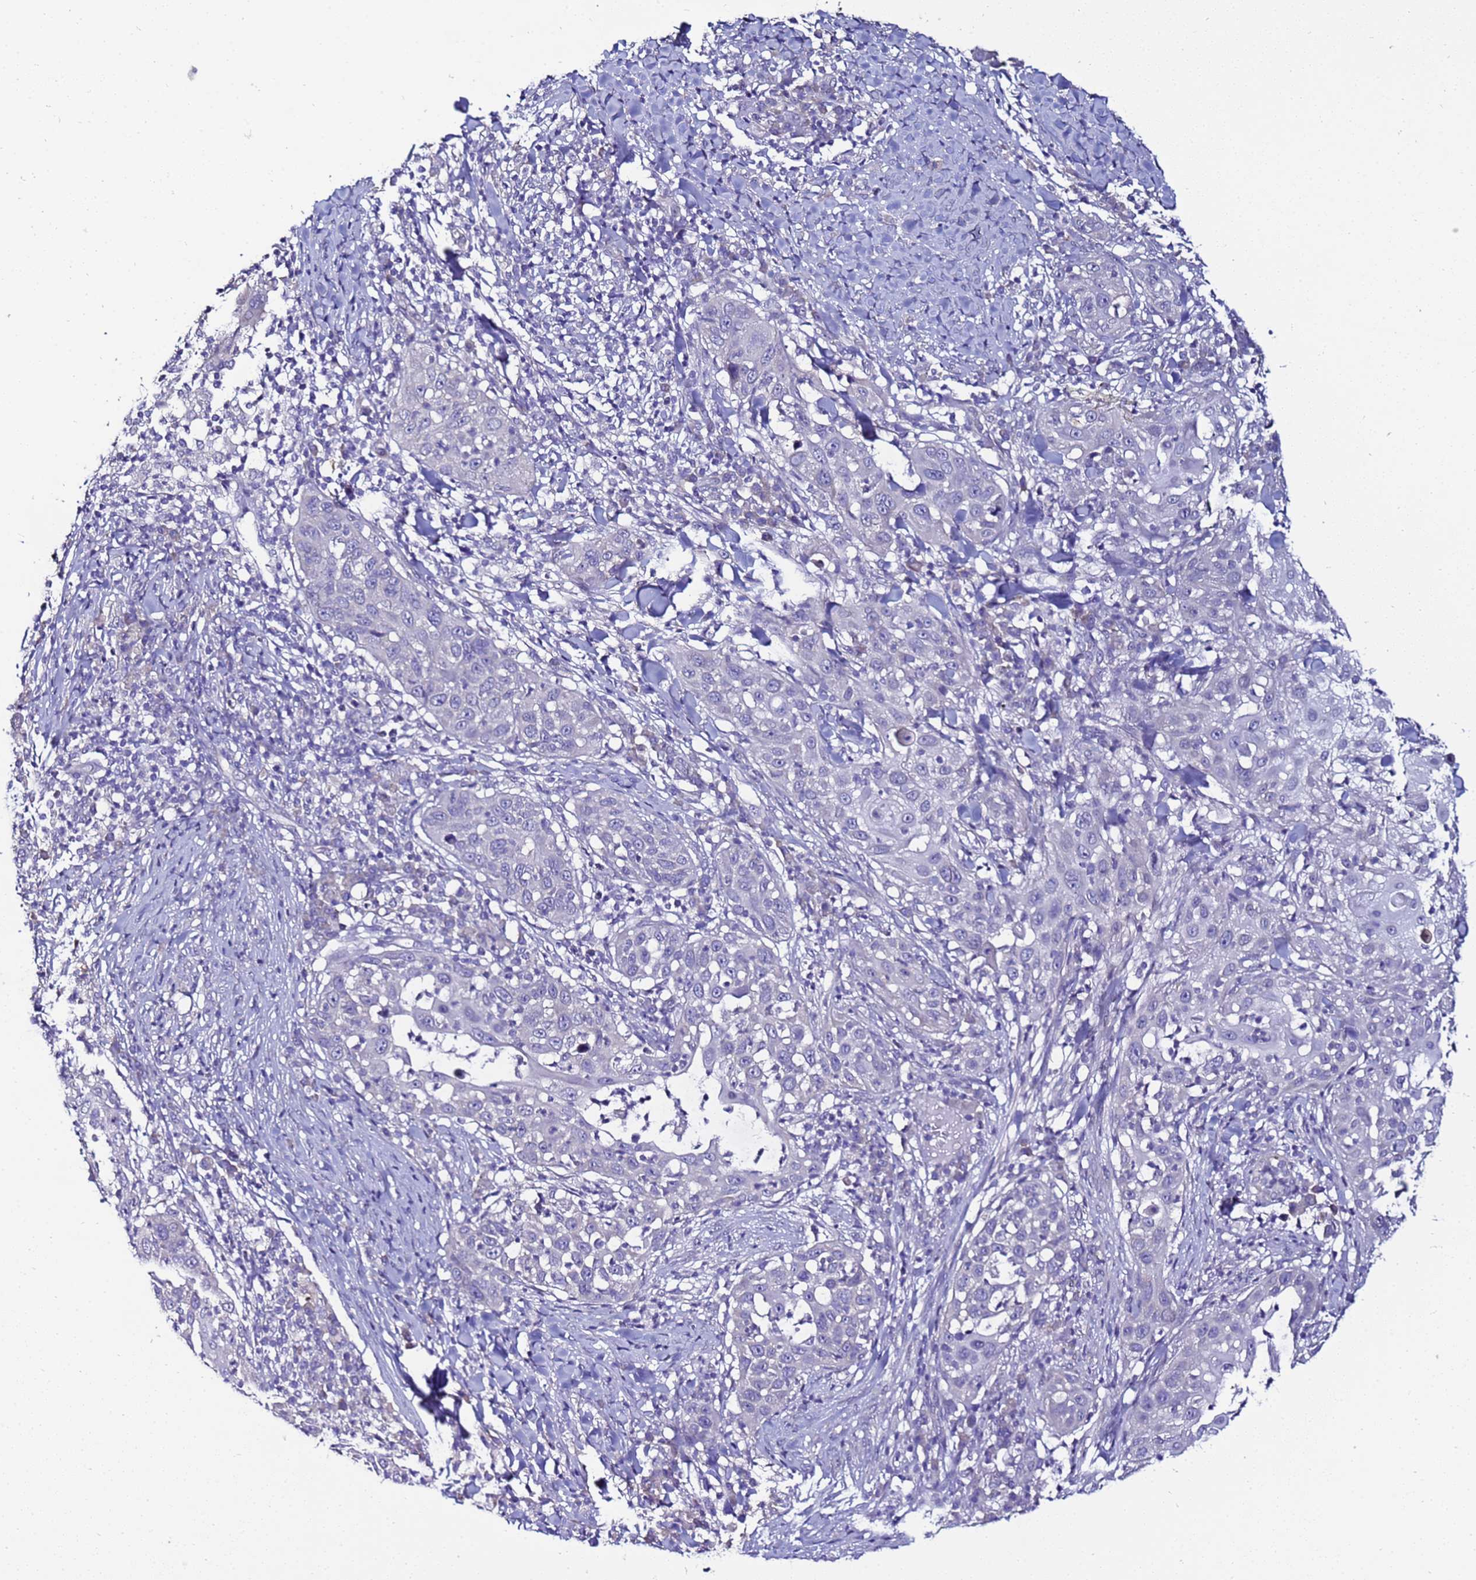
{"staining": {"intensity": "negative", "quantity": "none", "location": "none"}, "tissue": "skin cancer", "cell_type": "Tumor cells", "image_type": "cancer", "snomed": [{"axis": "morphology", "description": "Squamous cell carcinoma, NOS"}, {"axis": "topography", "description": "Skin"}], "caption": "High magnification brightfield microscopy of skin squamous cell carcinoma stained with DAB (brown) and counterstained with hematoxylin (blue): tumor cells show no significant staining.", "gene": "FAM166B", "patient": {"sex": "female", "age": 44}}